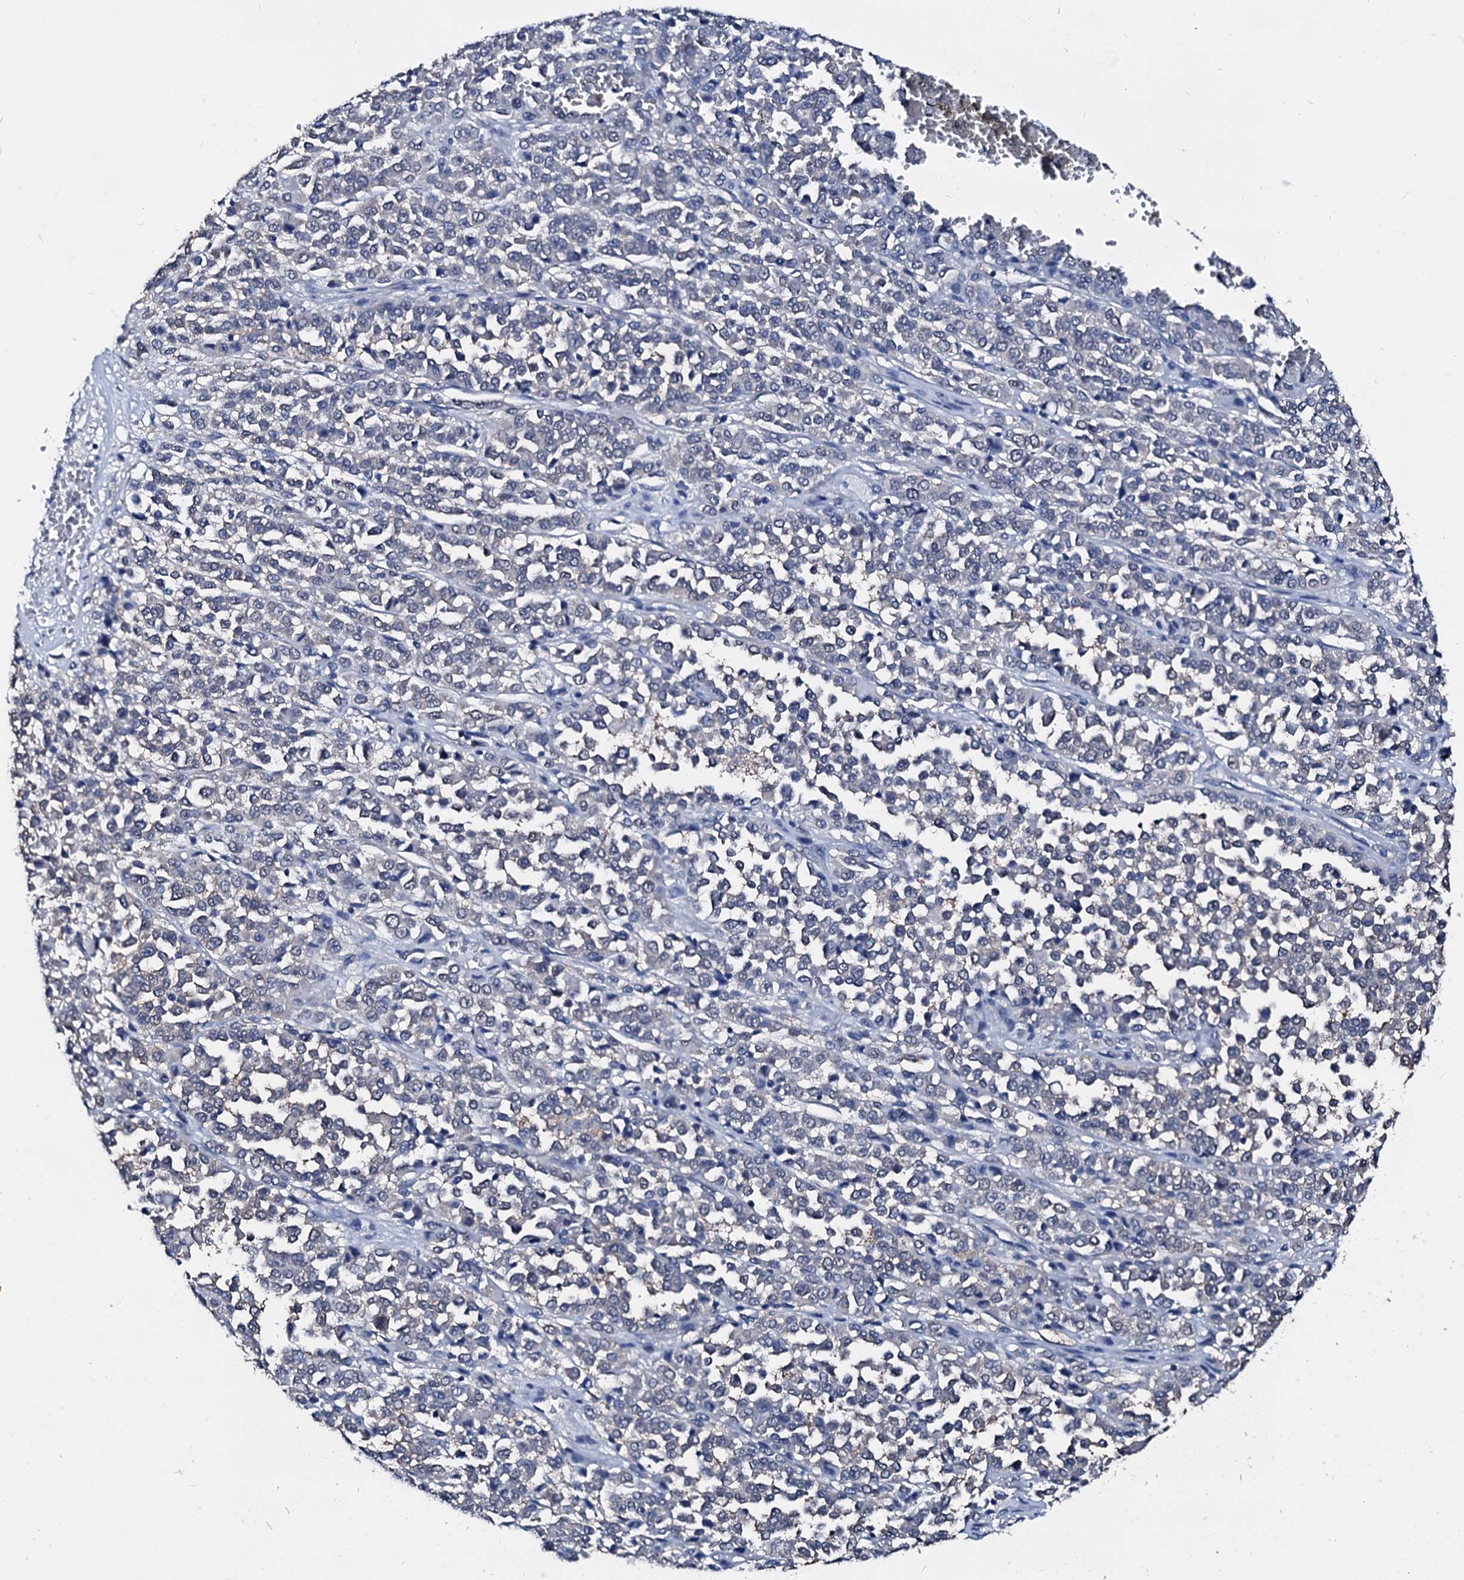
{"staining": {"intensity": "negative", "quantity": "none", "location": "none"}, "tissue": "melanoma", "cell_type": "Tumor cells", "image_type": "cancer", "snomed": [{"axis": "morphology", "description": "Malignant melanoma, Metastatic site"}, {"axis": "topography", "description": "Pancreas"}], "caption": "Immunohistochemistry (IHC) image of malignant melanoma (metastatic site) stained for a protein (brown), which exhibits no positivity in tumor cells. (Brightfield microscopy of DAB immunohistochemistry at high magnification).", "gene": "CSN2", "patient": {"sex": "female", "age": 30}}